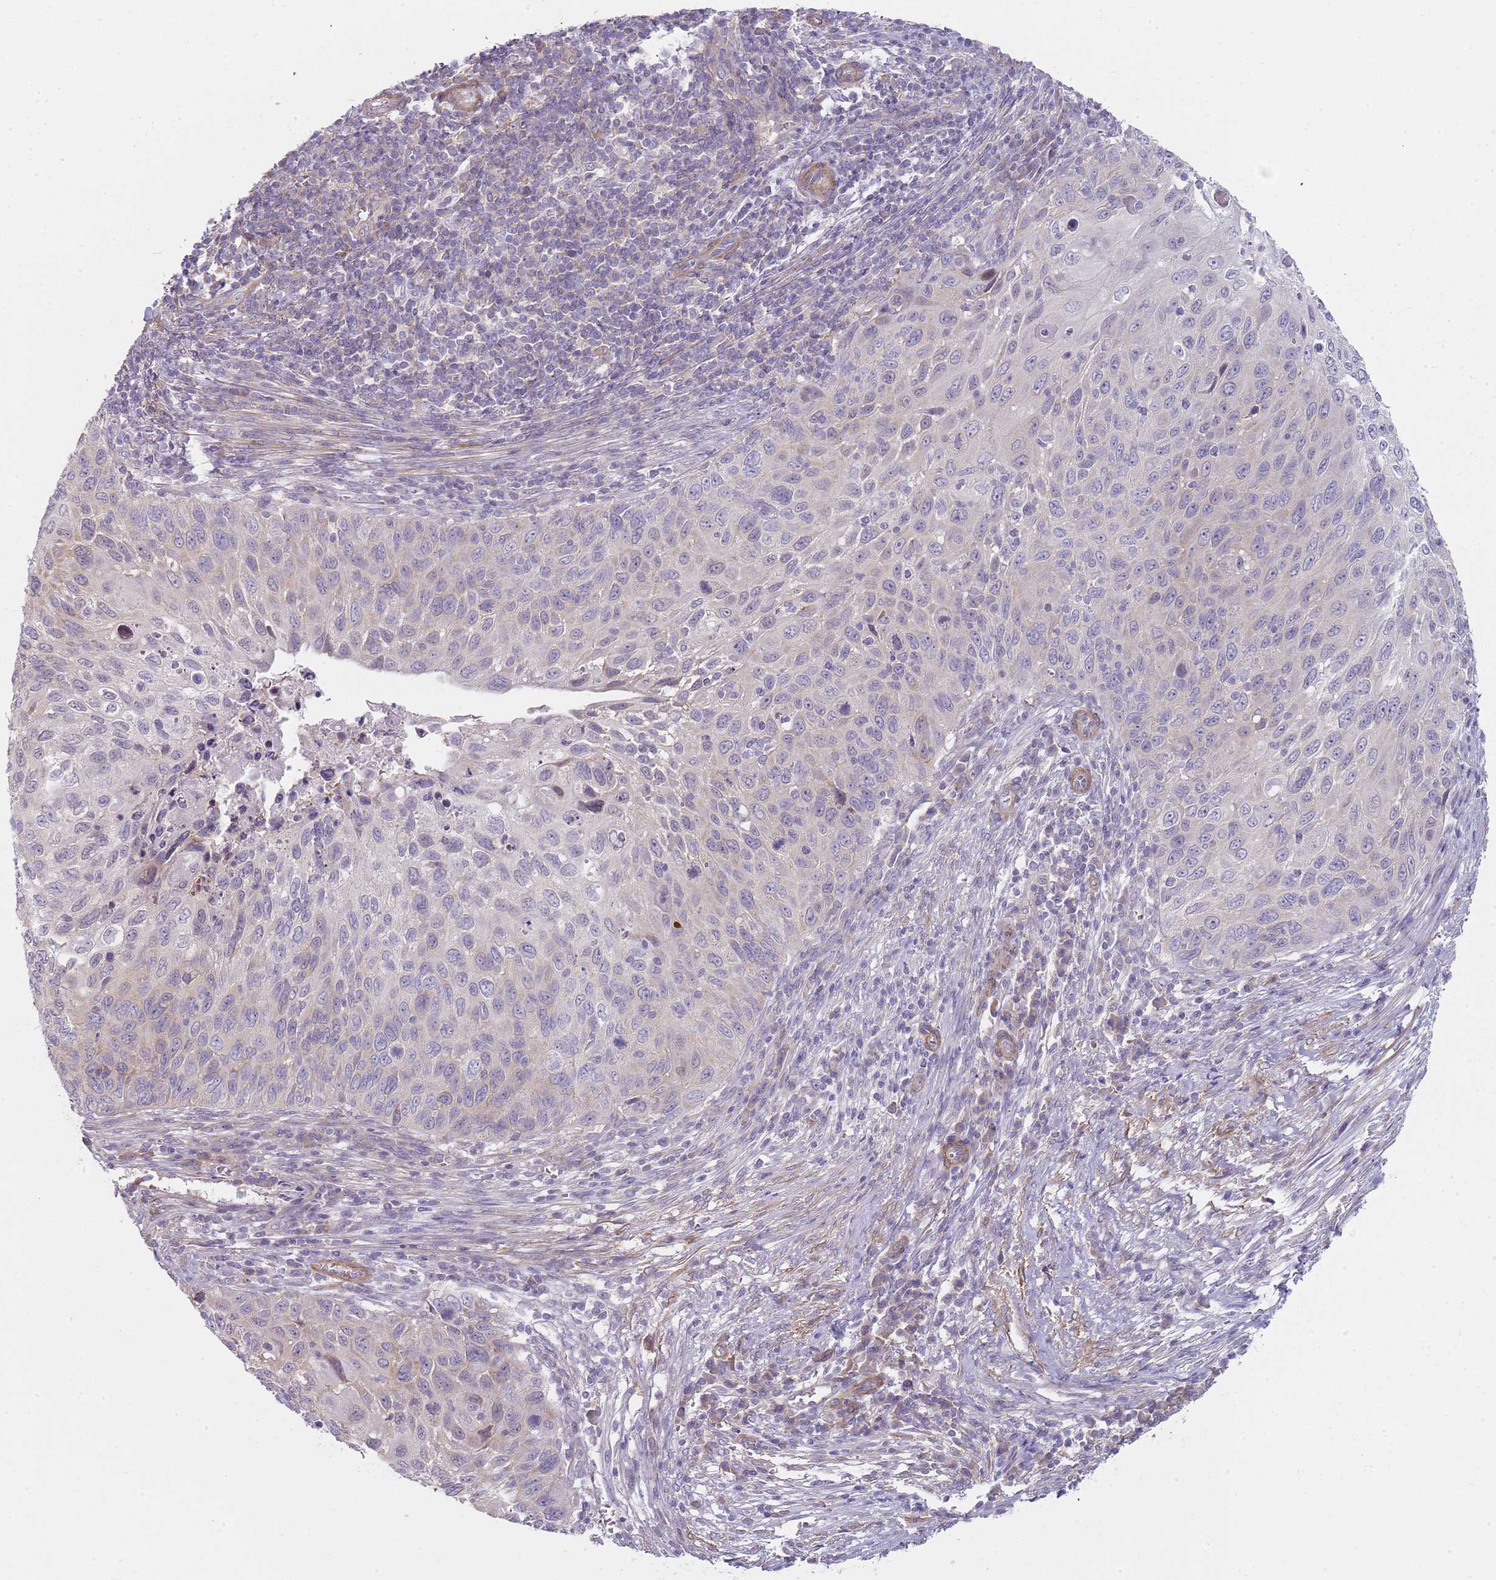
{"staining": {"intensity": "weak", "quantity": "<25%", "location": "cytoplasmic/membranous"}, "tissue": "cervical cancer", "cell_type": "Tumor cells", "image_type": "cancer", "snomed": [{"axis": "morphology", "description": "Squamous cell carcinoma, NOS"}, {"axis": "topography", "description": "Cervix"}], "caption": "This is an immunohistochemistry (IHC) micrograph of human cervical squamous cell carcinoma. There is no staining in tumor cells.", "gene": "SLC26A6", "patient": {"sex": "female", "age": 70}}